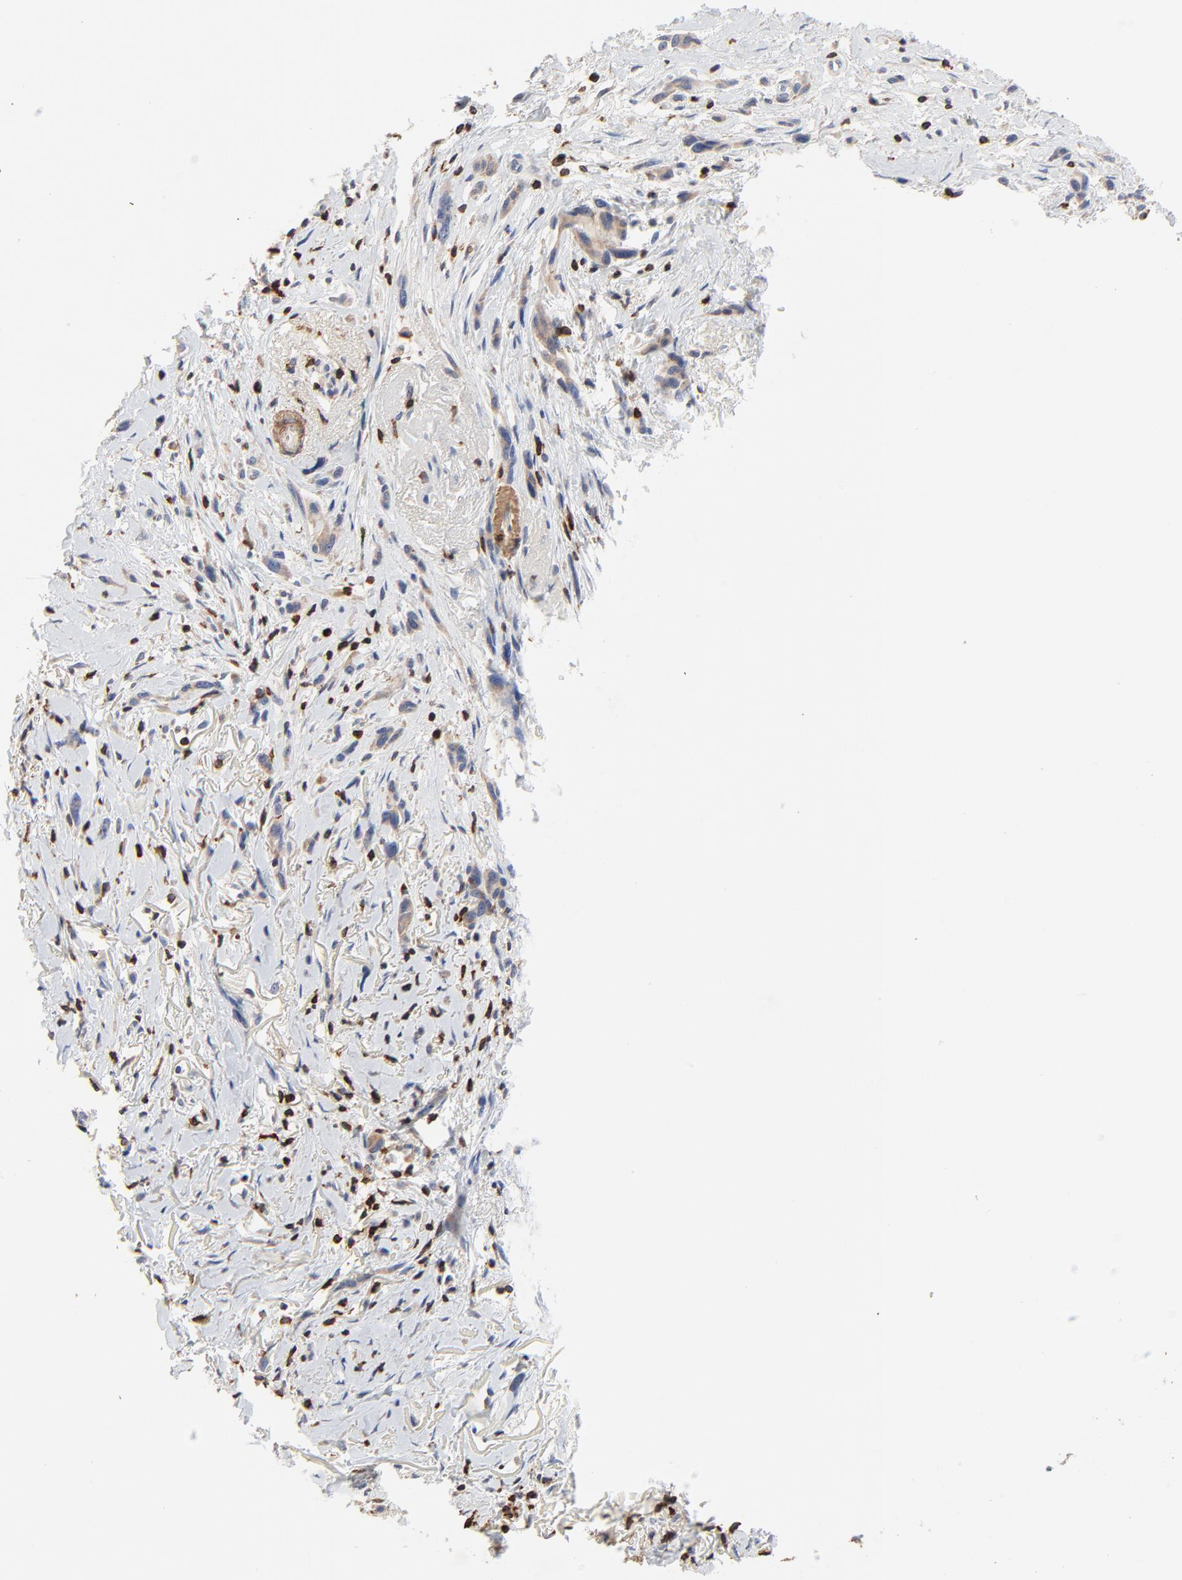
{"staining": {"intensity": "weak", "quantity": "<25%", "location": "cytoplasmic/membranous"}, "tissue": "melanoma", "cell_type": "Tumor cells", "image_type": "cancer", "snomed": [{"axis": "morphology", "description": "Malignant melanoma, NOS"}, {"axis": "topography", "description": "Skin"}], "caption": "A high-resolution photomicrograph shows IHC staining of melanoma, which exhibits no significant expression in tumor cells.", "gene": "SKAP1", "patient": {"sex": "male", "age": 91}}